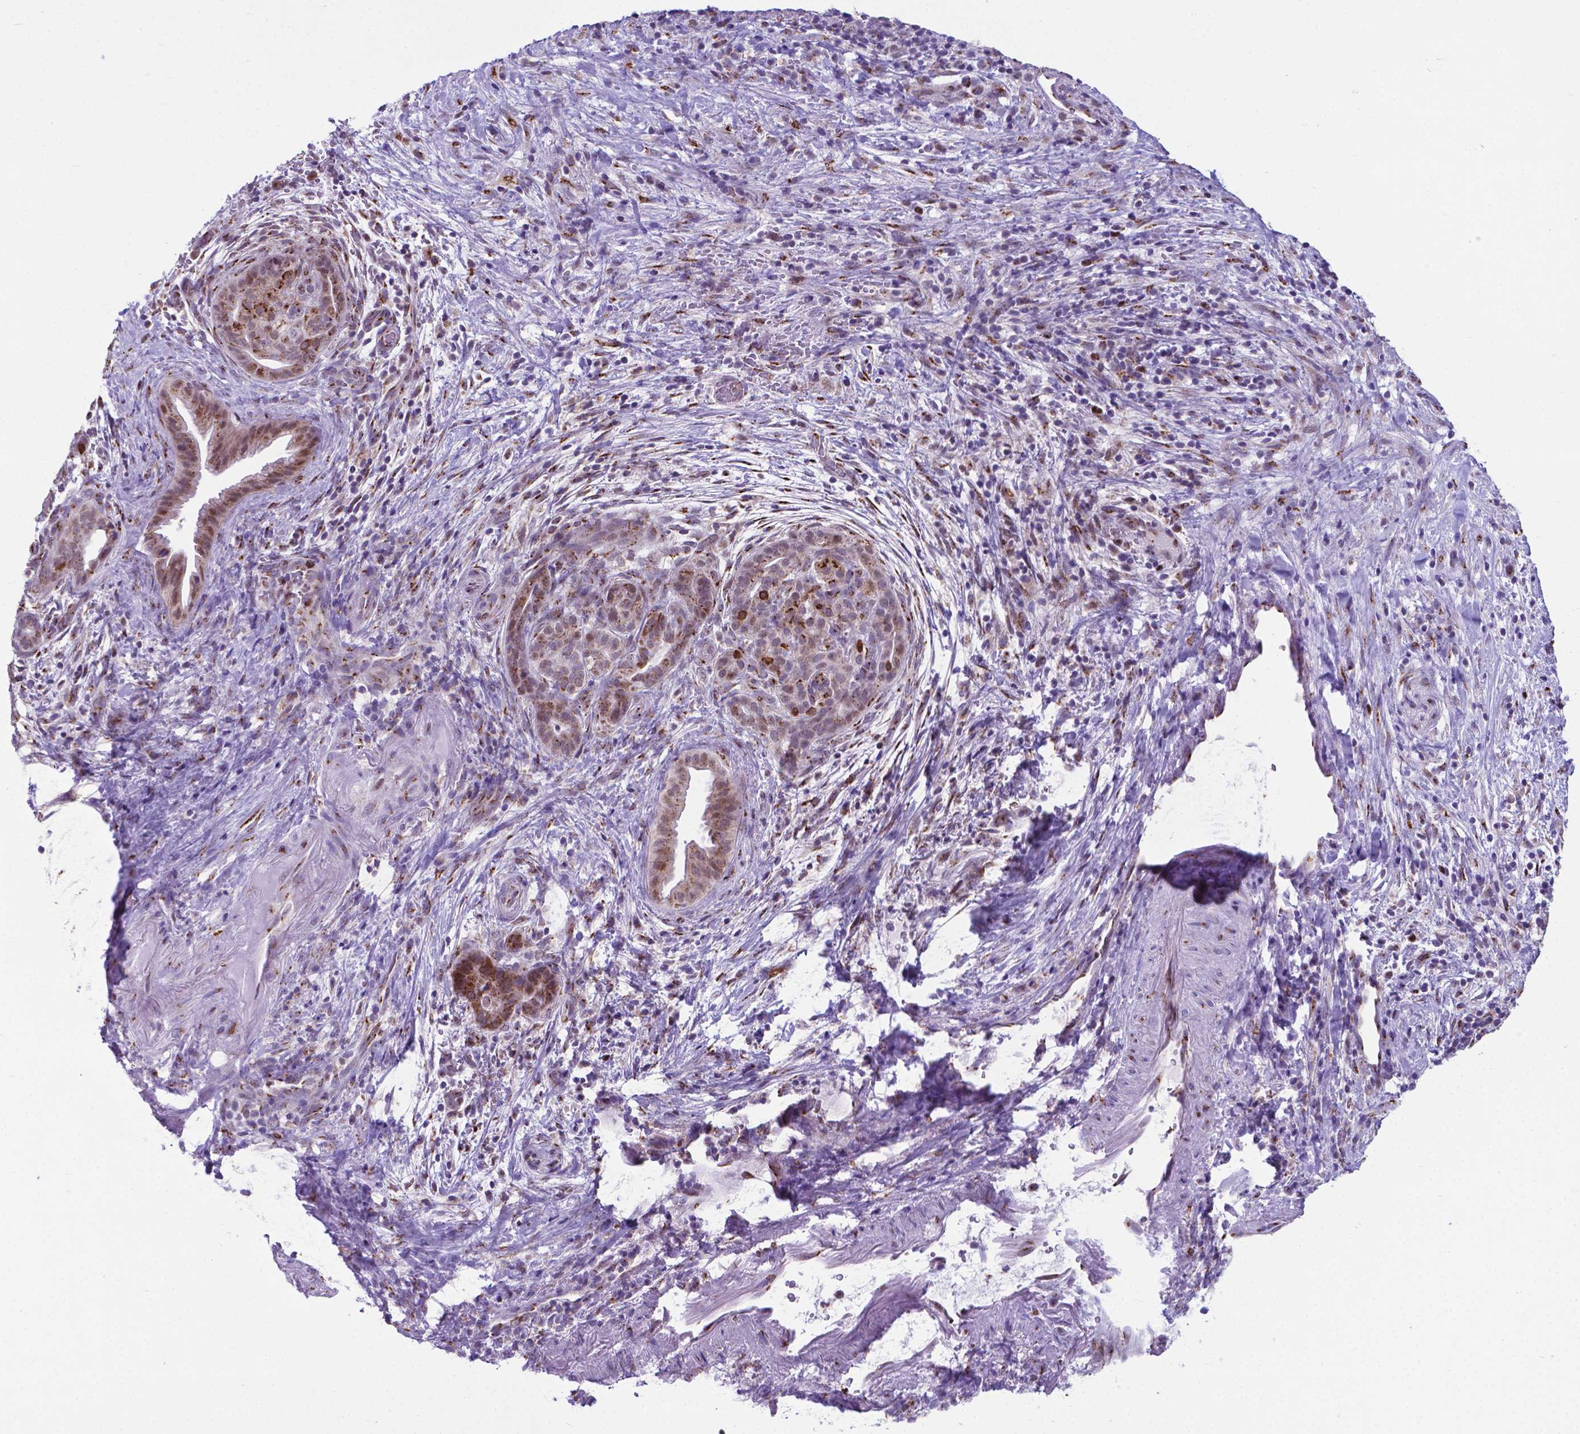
{"staining": {"intensity": "moderate", "quantity": ">75%", "location": "cytoplasmic/membranous"}, "tissue": "pancreatic cancer", "cell_type": "Tumor cells", "image_type": "cancer", "snomed": [{"axis": "morphology", "description": "Adenocarcinoma, NOS"}, {"axis": "topography", "description": "Pancreas"}], "caption": "Protein analysis of pancreatic cancer tissue exhibits moderate cytoplasmic/membranous expression in about >75% of tumor cells.", "gene": "MRPL10", "patient": {"sex": "male", "age": 44}}